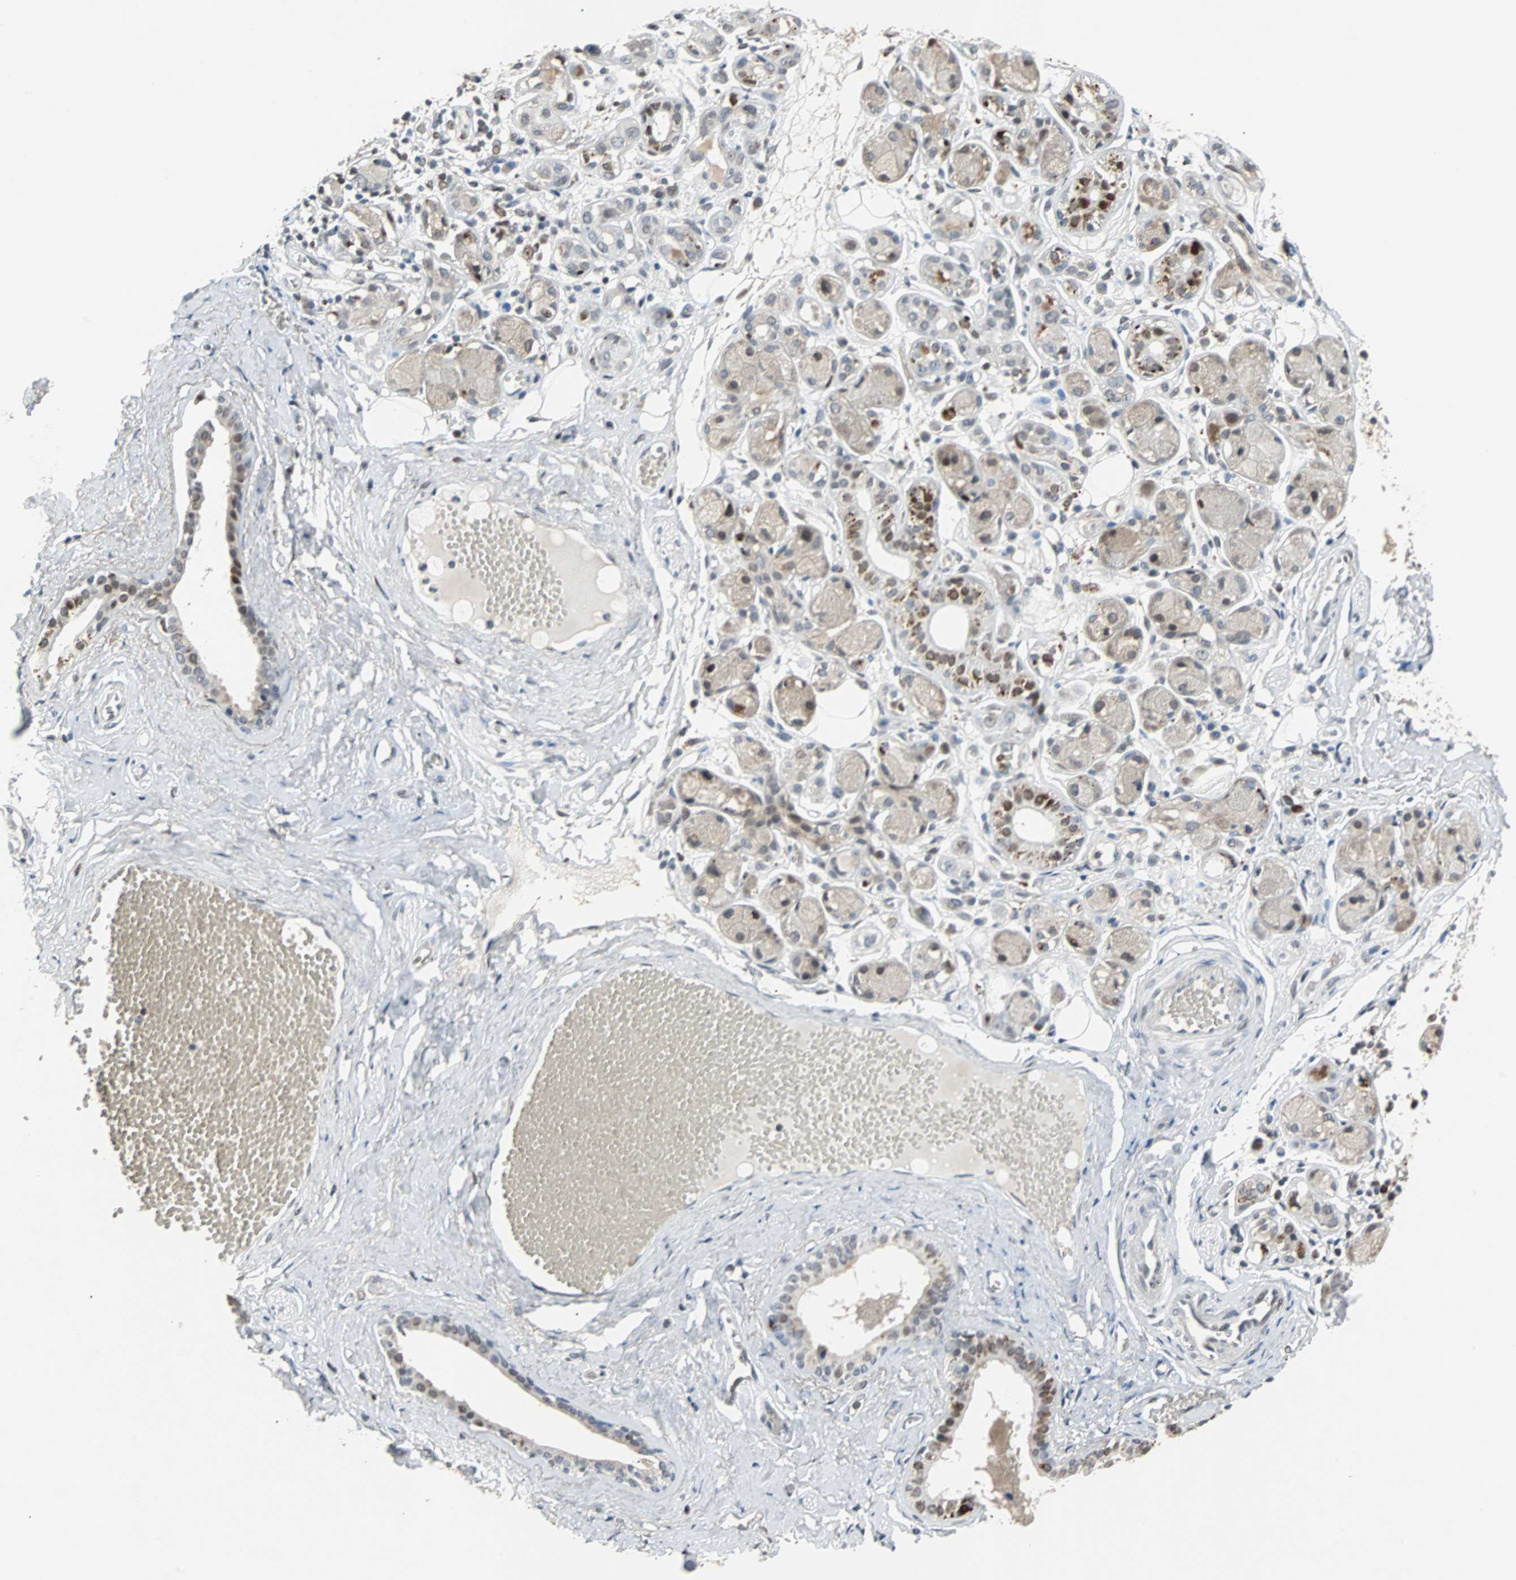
{"staining": {"intensity": "negative", "quantity": "none", "location": "none"}, "tissue": "adipose tissue", "cell_type": "Adipocytes", "image_type": "normal", "snomed": [{"axis": "morphology", "description": "Normal tissue, NOS"}, {"axis": "morphology", "description": "Inflammation, NOS"}, {"axis": "topography", "description": "Vascular tissue"}, {"axis": "topography", "description": "Salivary gland"}], "caption": "DAB (3,3'-diaminobenzidine) immunohistochemical staining of benign human adipose tissue reveals no significant staining in adipocytes.", "gene": "HLX", "patient": {"sex": "female", "age": 75}}